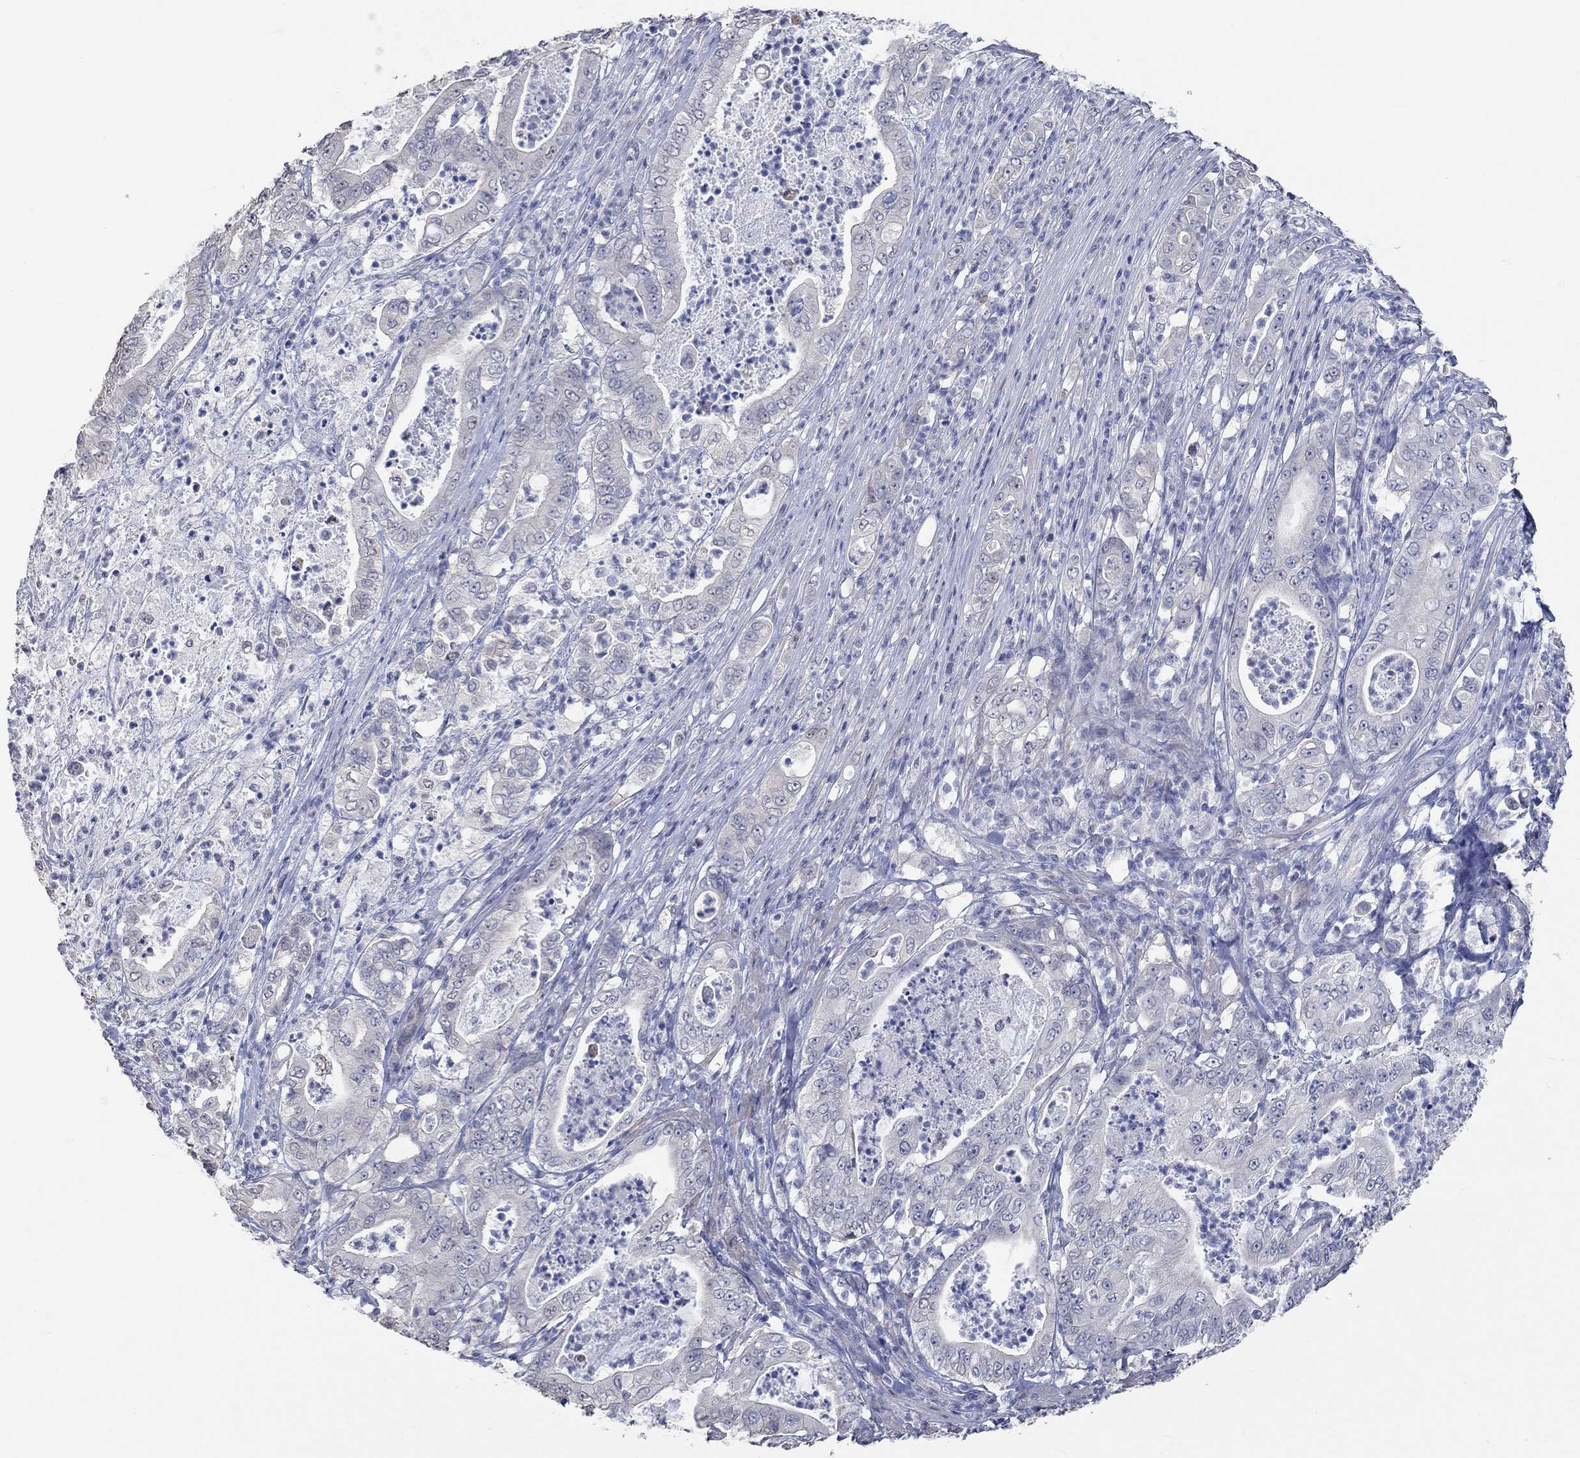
{"staining": {"intensity": "negative", "quantity": "none", "location": "none"}, "tissue": "pancreatic cancer", "cell_type": "Tumor cells", "image_type": "cancer", "snomed": [{"axis": "morphology", "description": "Adenocarcinoma, NOS"}, {"axis": "topography", "description": "Pancreas"}], "caption": "IHC of human pancreatic cancer (adenocarcinoma) exhibits no expression in tumor cells.", "gene": "PNMA5", "patient": {"sex": "male", "age": 71}}